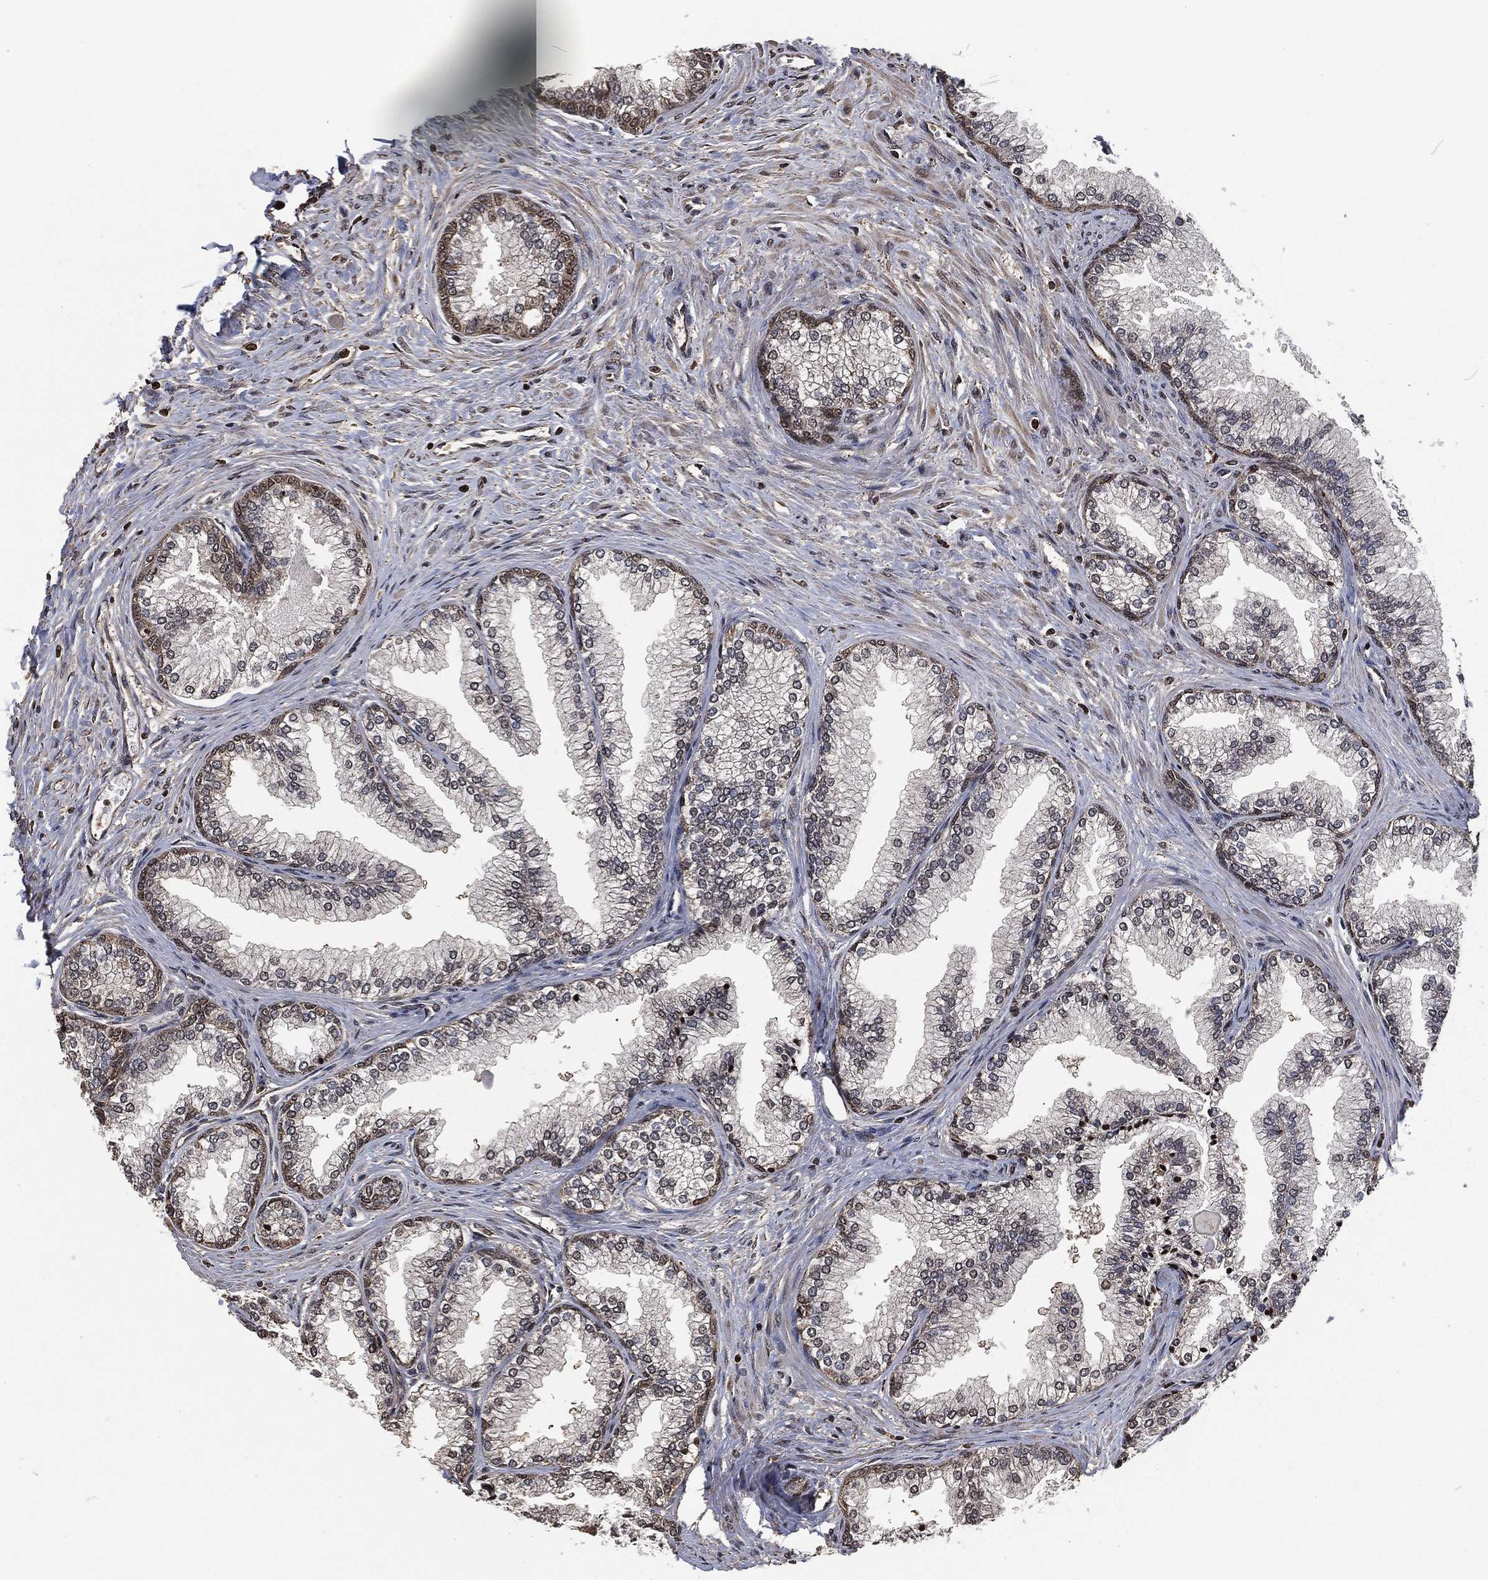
{"staining": {"intensity": "strong", "quantity": "25%-75%", "location": "nuclear"}, "tissue": "prostate", "cell_type": "Glandular cells", "image_type": "normal", "snomed": [{"axis": "morphology", "description": "Normal tissue, NOS"}, {"axis": "topography", "description": "Prostate"}], "caption": "Glandular cells reveal strong nuclear positivity in about 25%-75% of cells in benign prostate.", "gene": "SNAI1", "patient": {"sex": "male", "age": 72}}